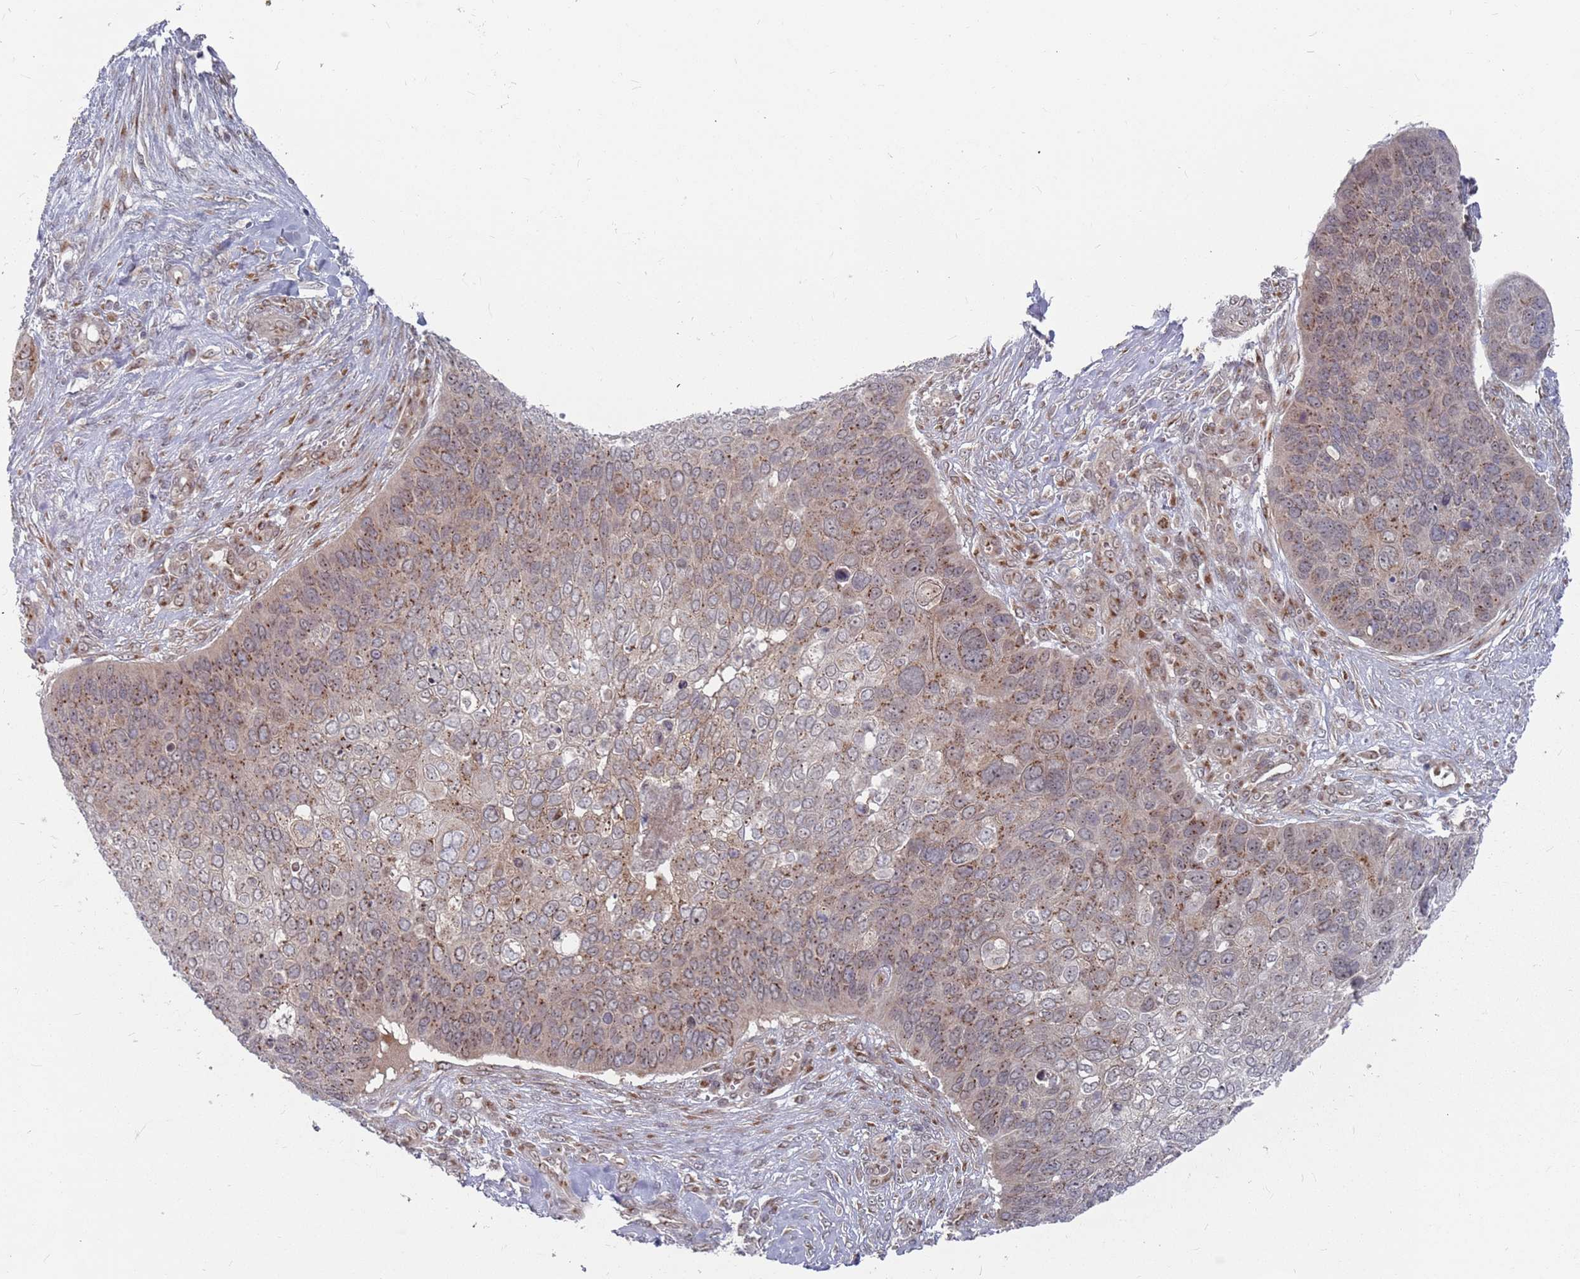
{"staining": {"intensity": "moderate", "quantity": ">75%", "location": "cytoplasmic/membranous"}, "tissue": "skin cancer", "cell_type": "Tumor cells", "image_type": "cancer", "snomed": [{"axis": "morphology", "description": "Basal cell carcinoma"}, {"axis": "topography", "description": "Skin"}], "caption": "The histopathology image displays a brown stain indicating the presence of a protein in the cytoplasmic/membranous of tumor cells in basal cell carcinoma (skin). (DAB (3,3'-diaminobenzidine) = brown stain, brightfield microscopy at high magnification).", "gene": "FMO4", "patient": {"sex": "female", "age": 74}}